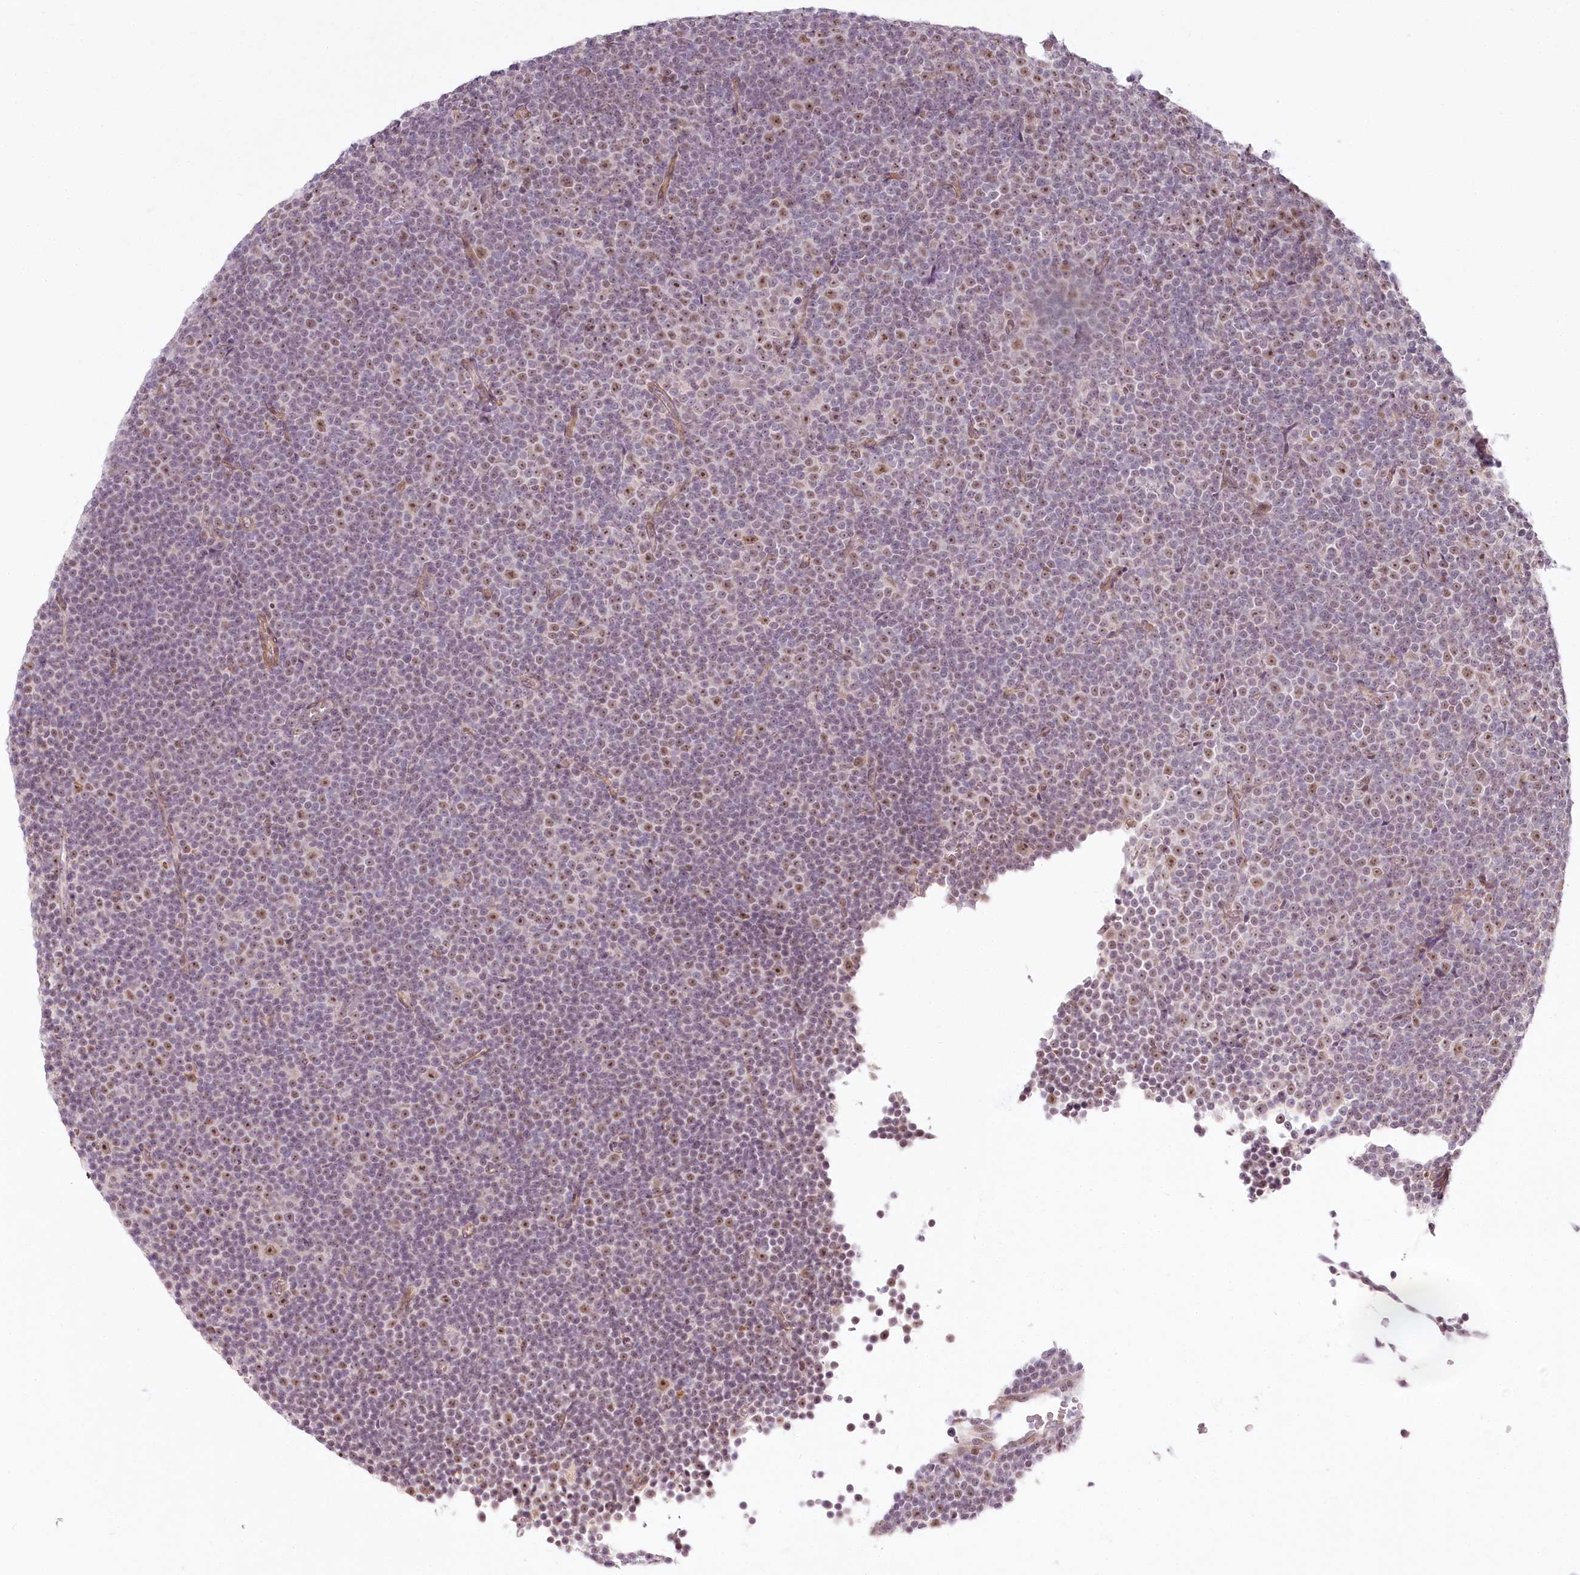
{"staining": {"intensity": "moderate", "quantity": ">75%", "location": "nuclear"}, "tissue": "lymphoma", "cell_type": "Tumor cells", "image_type": "cancer", "snomed": [{"axis": "morphology", "description": "Malignant lymphoma, non-Hodgkin's type, Low grade"}, {"axis": "topography", "description": "Lymph node"}], "caption": "Lymphoma stained for a protein shows moderate nuclear positivity in tumor cells.", "gene": "EXOSC7", "patient": {"sex": "female", "age": 67}}